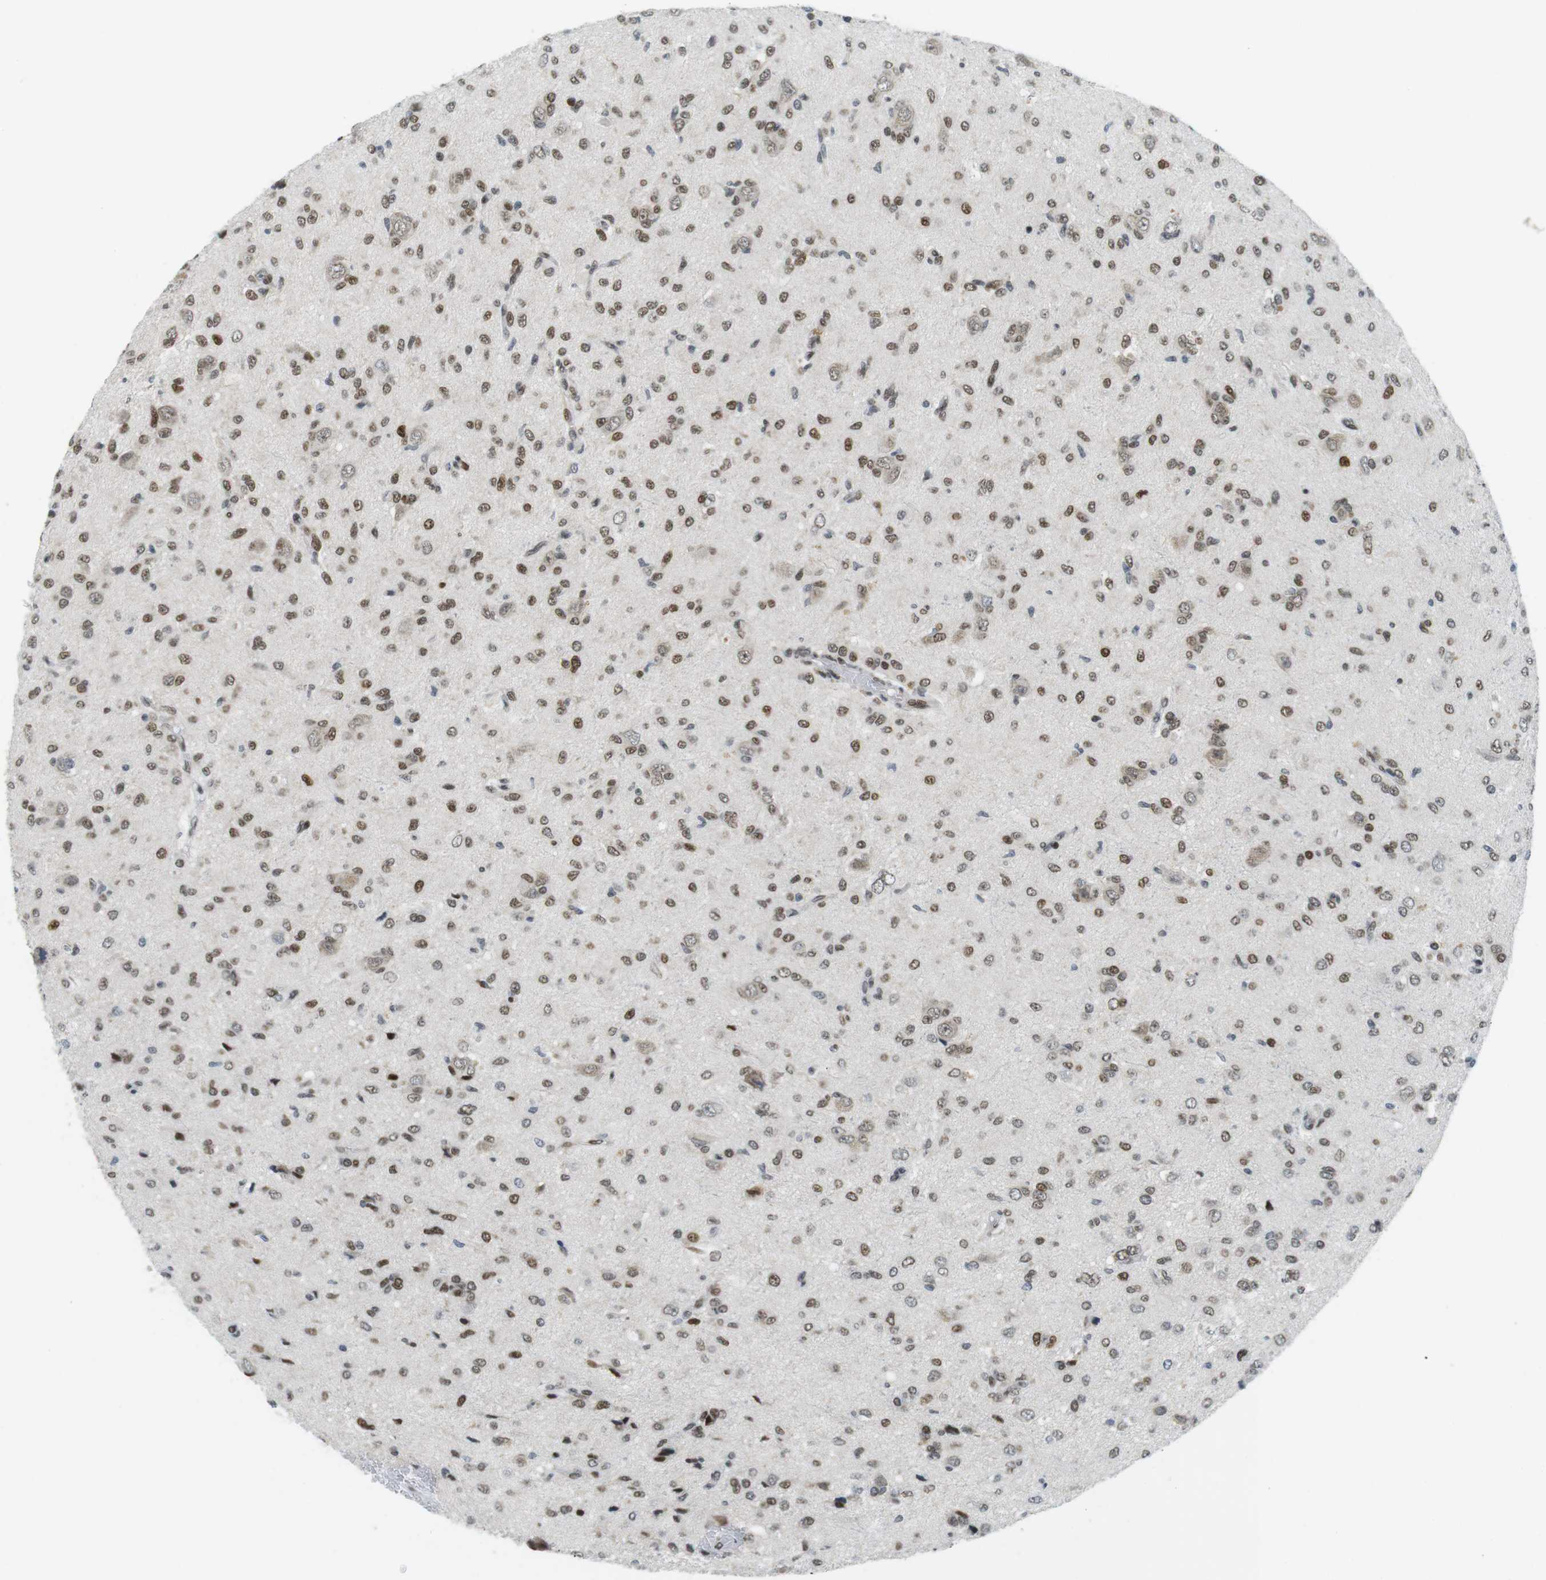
{"staining": {"intensity": "moderate", "quantity": "25%-75%", "location": "nuclear"}, "tissue": "glioma", "cell_type": "Tumor cells", "image_type": "cancer", "snomed": [{"axis": "morphology", "description": "Glioma, malignant, High grade"}, {"axis": "topography", "description": "Brain"}], "caption": "DAB immunohistochemical staining of human high-grade glioma (malignant) shows moderate nuclear protein expression in approximately 25%-75% of tumor cells. (Brightfield microscopy of DAB IHC at high magnification).", "gene": "CDC27", "patient": {"sex": "female", "age": 59}}